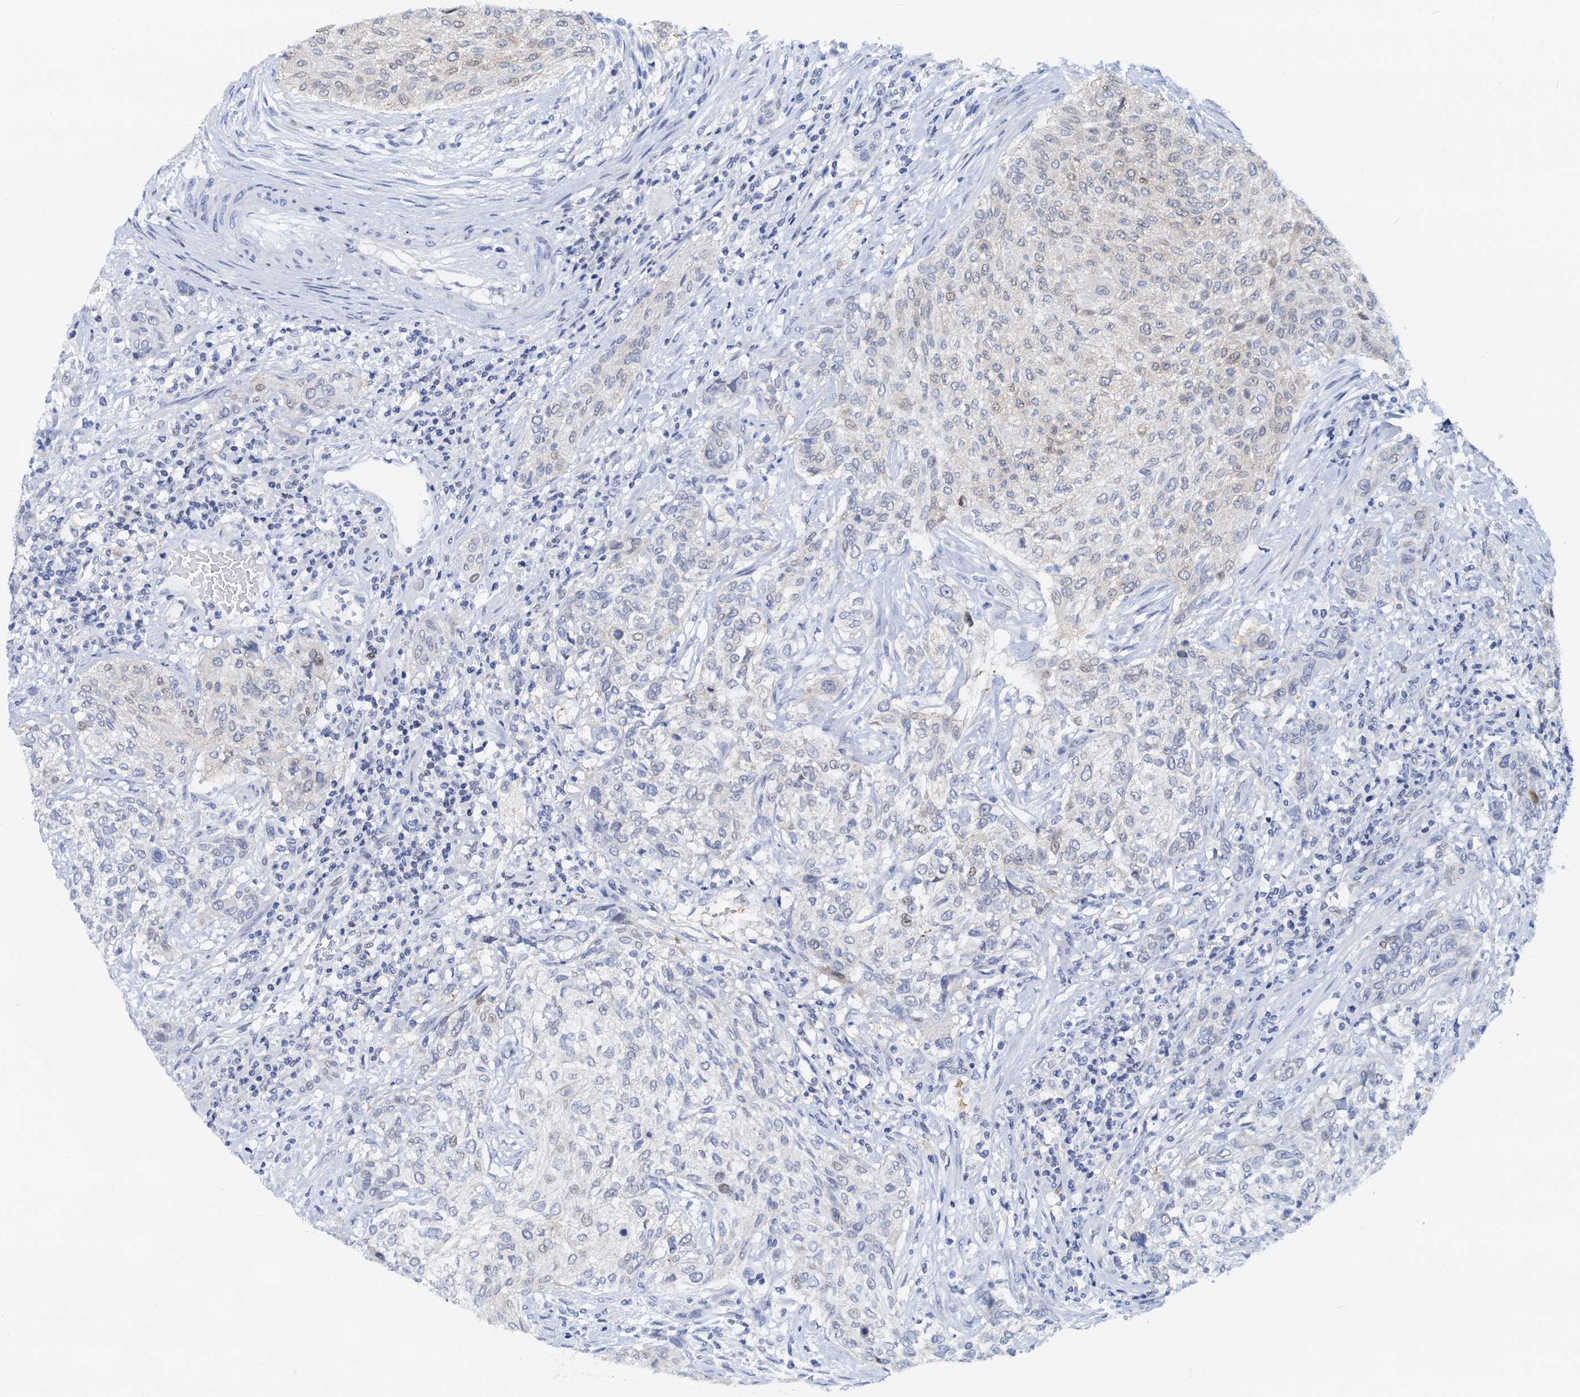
{"staining": {"intensity": "negative", "quantity": "none", "location": "none"}, "tissue": "urothelial cancer", "cell_type": "Tumor cells", "image_type": "cancer", "snomed": [{"axis": "morphology", "description": "Normal tissue, NOS"}, {"axis": "morphology", "description": "Urothelial carcinoma, NOS"}, {"axis": "topography", "description": "Urinary bladder"}, {"axis": "topography", "description": "Peripheral nerve tissue"}], "caption": "Immunohistochemistry of urothelial cancer displays no positivity in tumor cells. (Brightfield microscopy of DAB (3,3'-diaminobenzidine) IHC at high magnification).", "gene": "PTGES3", "patient": {"sex": "male", "age": 35}}